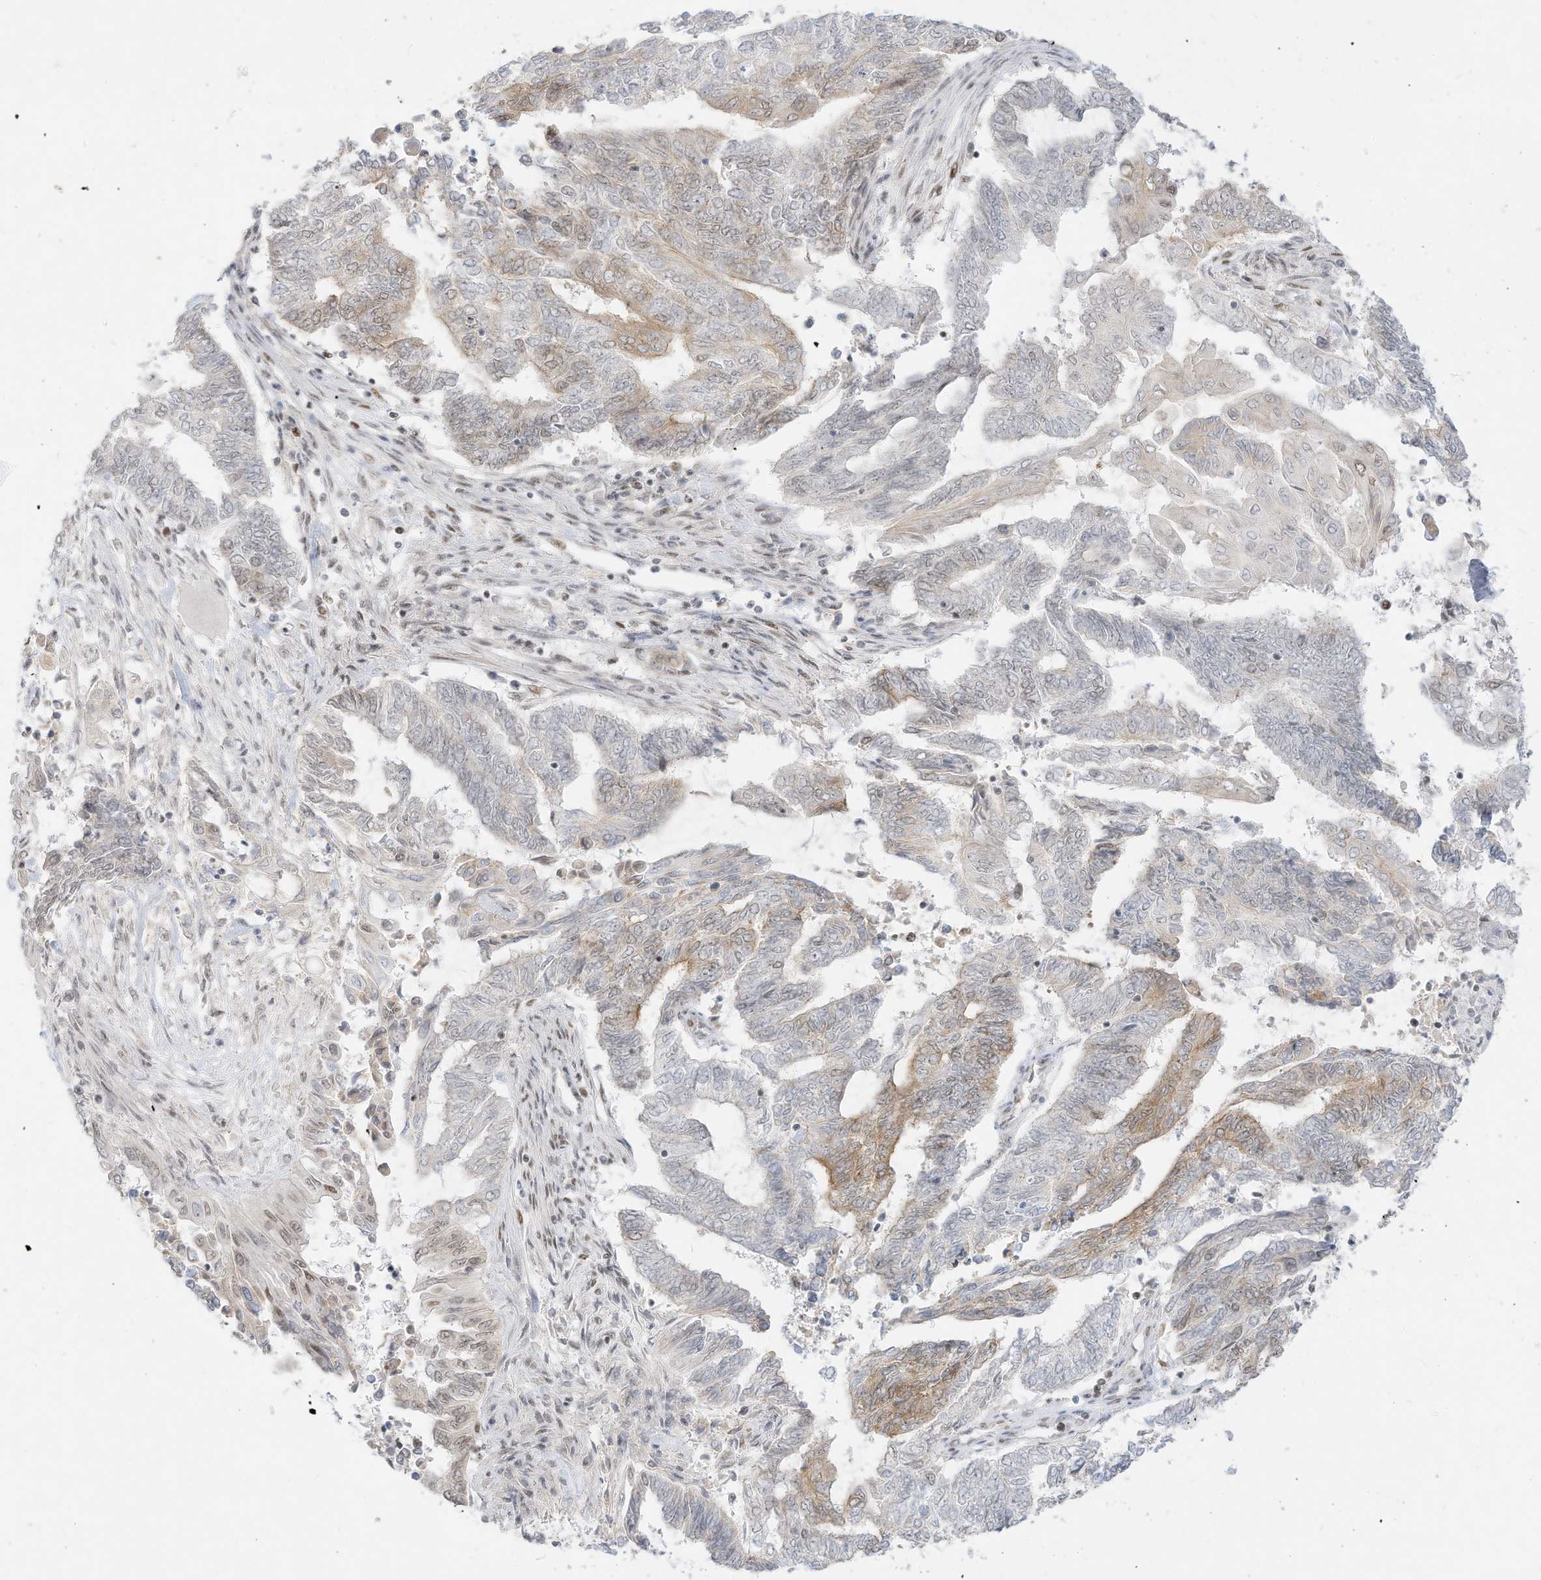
{"staining": {"intensity": "weak", "quantity": "25%-75%", "location": "cytoplasmic/membranous,nuclear"}, "tissue": "endometrial cancer", "cell_type": "Tumor cells", "image_type": "cancer", "snomed": [{"axis": "morphology", "description": "Adenocarcinoma, NOS"}, {"axis": "topography", "description": "Uterus"}, {"axis": "topography", "description": "Endometrium"}], "caption": "Endometrial adenocarcinoma was stained to show a protein in brown. There is low levels of weak cytoplasmic/membranous and nuclear staining in approximately 25%-75% of tumor cells.", "gene": "NHSL1", "patient": {"sex": "female", "age": 70}}